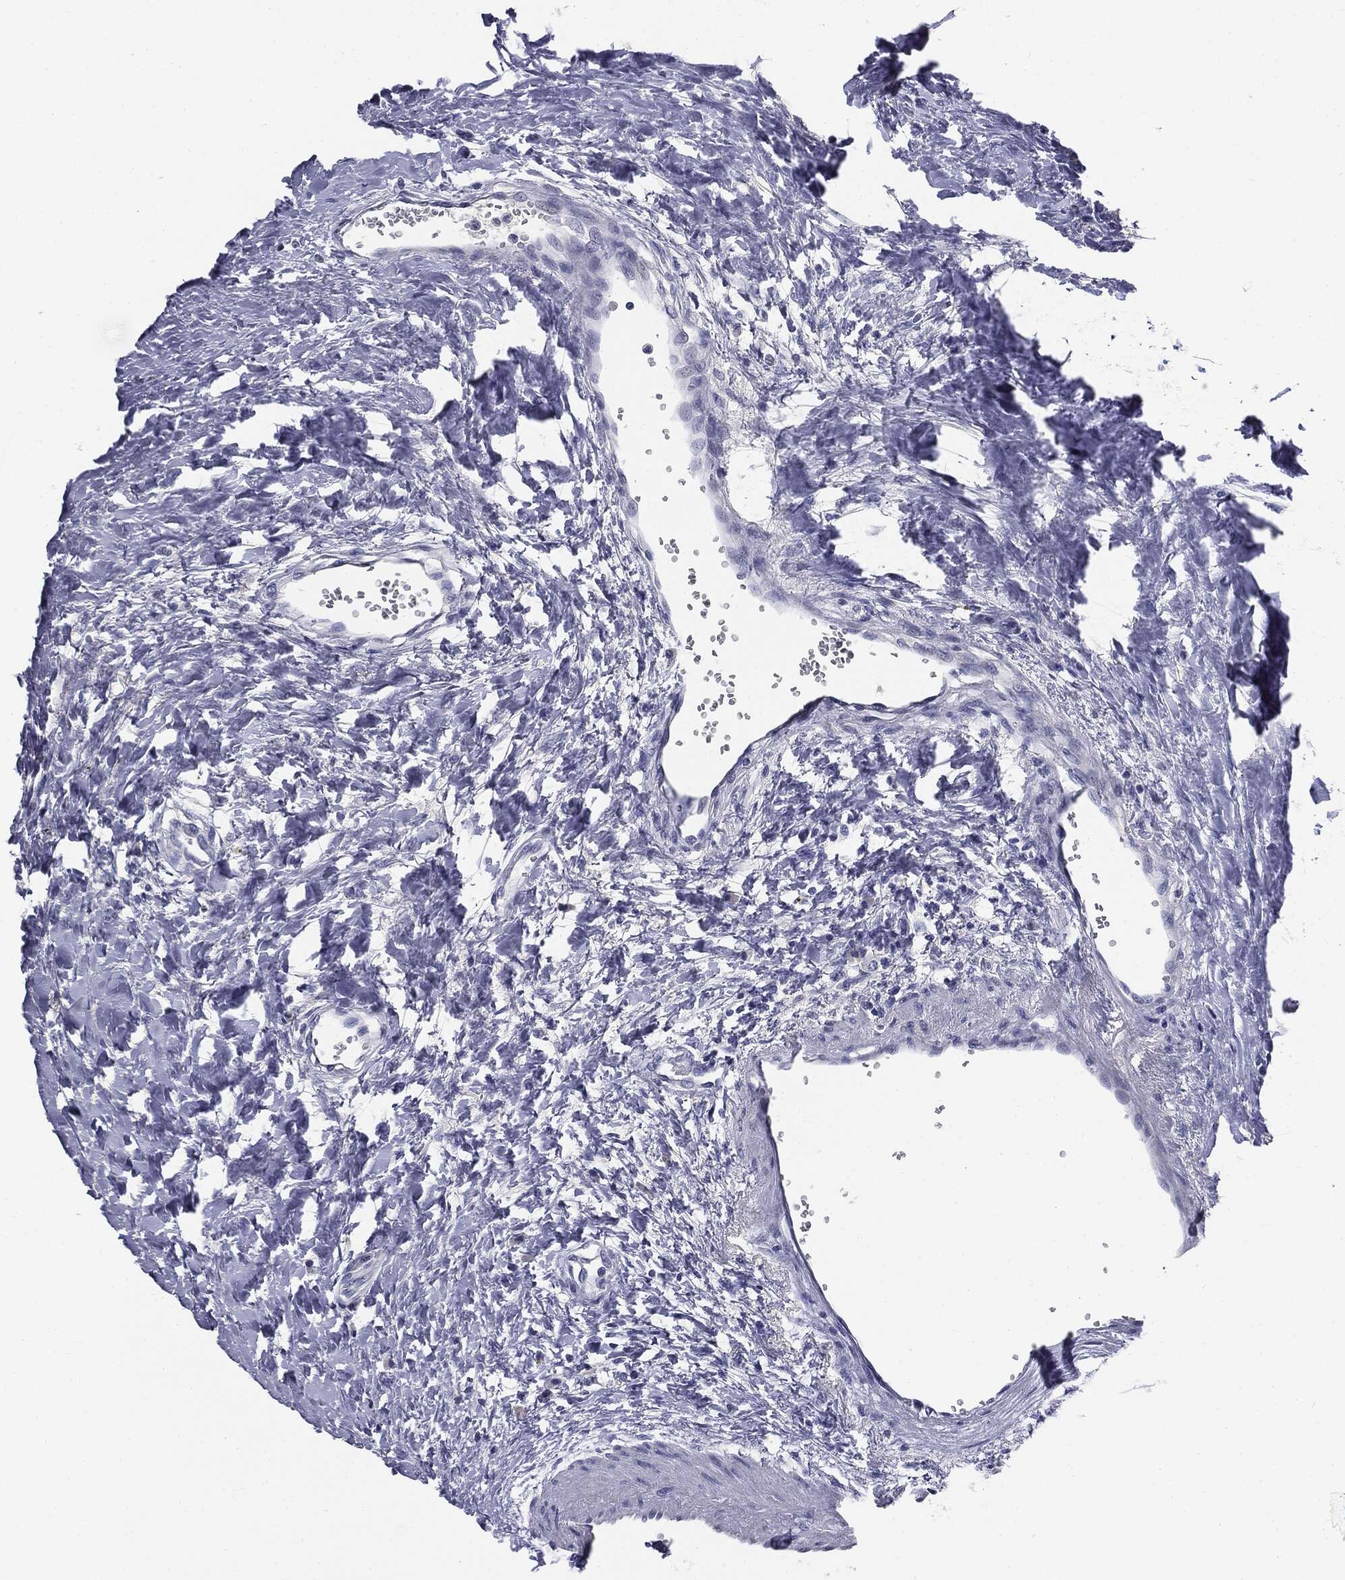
{"staining": {"intensity": "negative", "quantity": "none", "location": "none"}, "tissue": "thyroid cancer", "cell_type": "Tumor cells", "image_type": "cancer", "snomed": [{"axis": "morphology", "description": "Follicular adenoma carcinoma, NOS"}, {"axis": "topography", "description": "Thyroid gland"}], "caption": "A high-resolution histopathology image shows IHC staining of thyroid follicular adenoma carcinoma, which displays no significant positivity in tumor cells.", "gene": "AFP", "patient": {"sex": "male", "age": 75}}